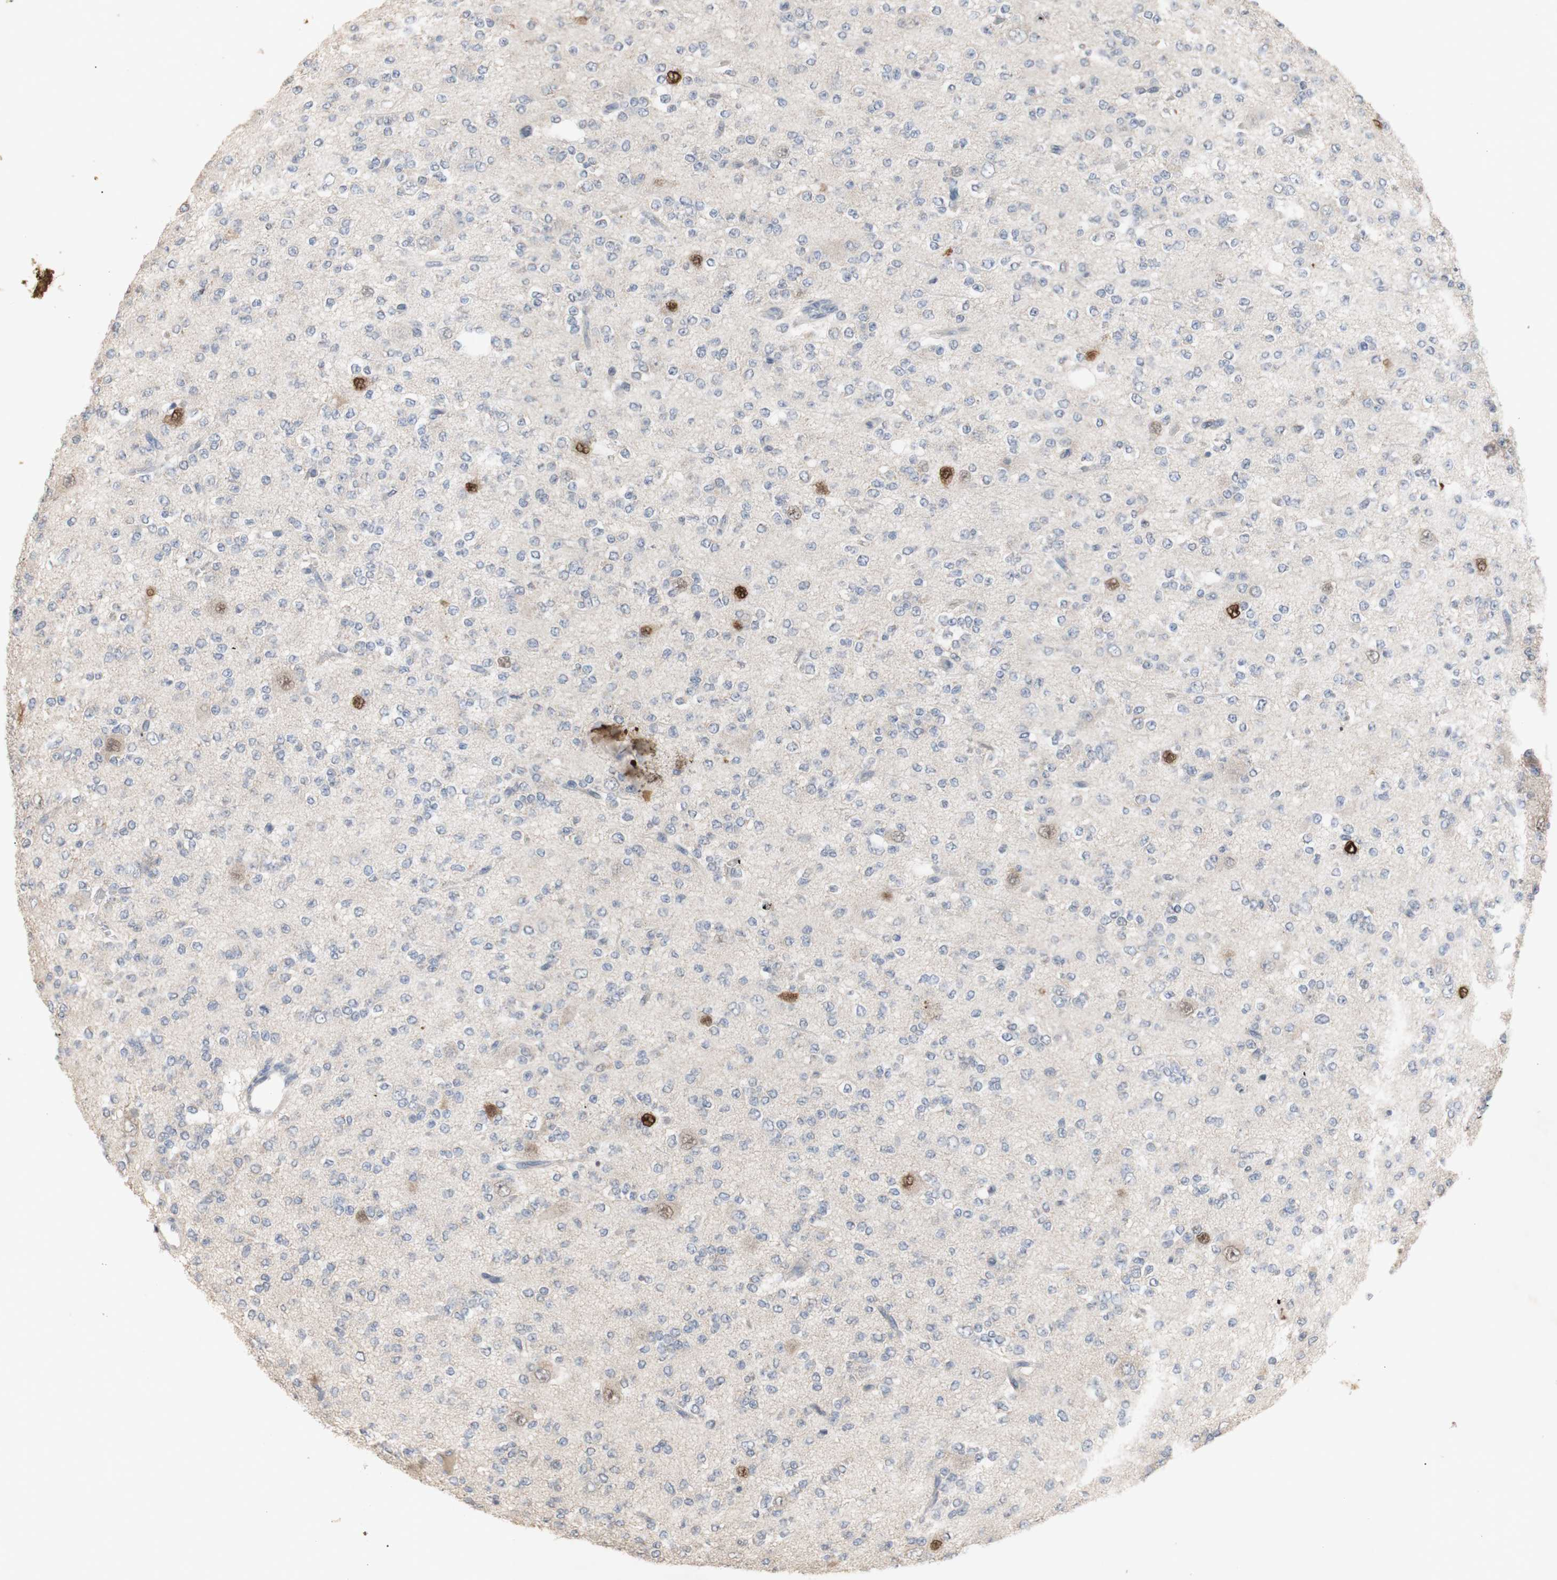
{"staining": {"intensity": "negative", "quantity": "none", "location": "none"}, "tissue": "glioma", "cell_type": "Tumor cells", "image_type": "cancer", "snomed": [{"axis": "morphology", "description": "Glioma, malignant, Low grade"}, {"axis": "topography", "description": "Brain"}], "caption": "Immunohistochemistry of low-grade glioma (malignant) demonstrates no staining in tumor cells.", "gene": "FOSB", "patient": {"sex": "male", "age": 38}}